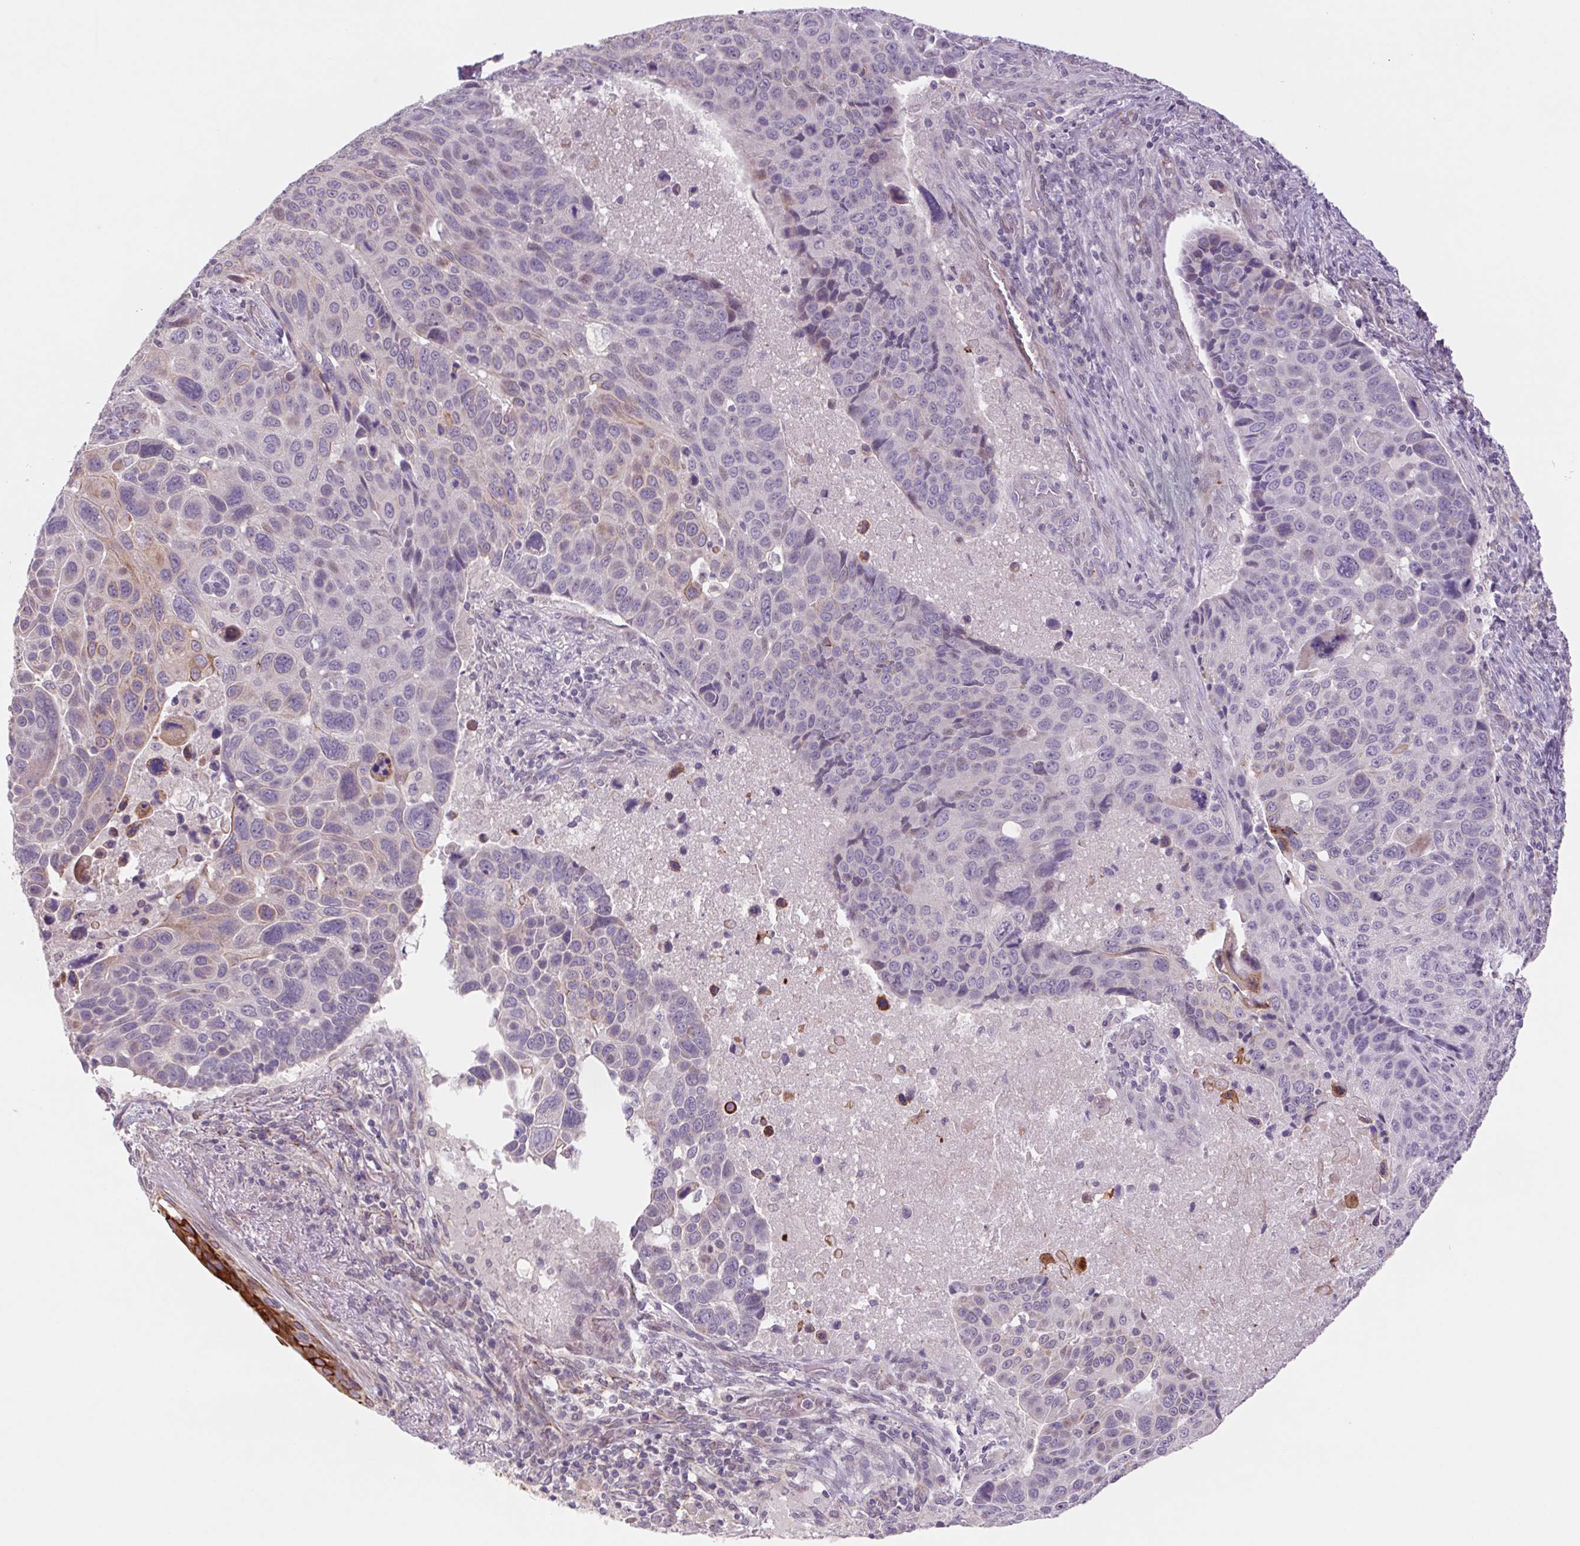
{"staining": {"intensity": "negative", "quantity": "none", "location": "none"}, "tissue": "lung cancer", "cell_type": "Tumor cells", "image_type": "cancer", "snomed": [{"axis": "morphology", "description": "Squamous cell carcinoma, NOS"}, {"axis": "topography", "description": "Lung"}], "caption": "Human squamous cell carcinoma (lung) stained for a protein using IHC shows no positivity in tumor cells.", "gene": "MS4A13", "patient": {"sex": "male", "age": 68}}